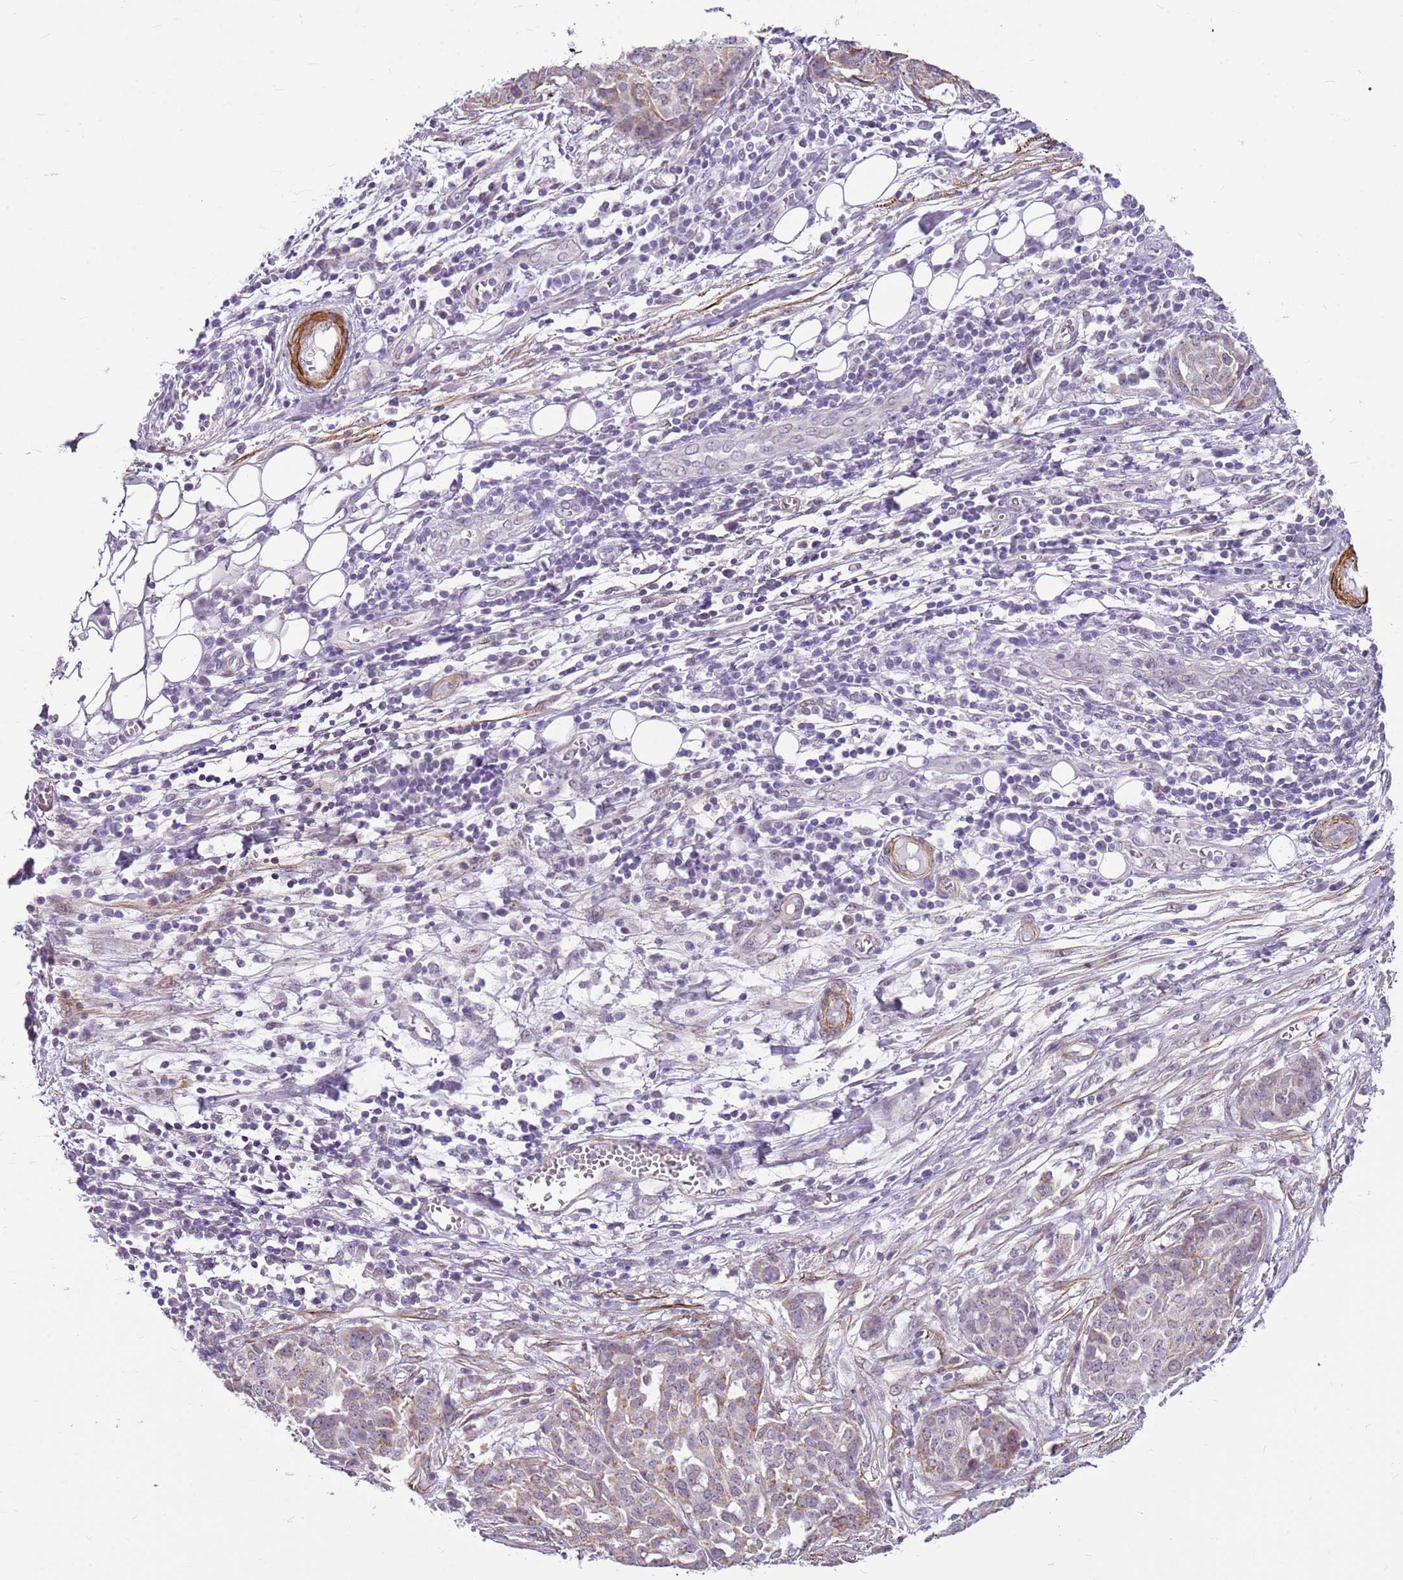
{"staining": {"intensity": "weak", "quantity": "<25%", "location": "cytoplasmic/membranous"}, "tissue": "ovarian cancer", "cell_type": "Tumor cells", "image_type": "cancer", "snomed": [{"axis": "morphology", "description": "Cystadenocarcinoma, serous, NOS"}, {"axis": "topography", "description": "Soft tissue"}, {"axis": "topography", "description": "Ovary"}], "caption": "Immunohistochemical staining of human ovarian cancer exhibits no significant expression in tumor cells. The staining was performed using DAB (3,3'-diaminobenzidine) to visualize the protein expression in brown, while the nuclei were stained in blue with hematoxylin (Magnification: 20x).", "gene": "SMIM4", "patient": {"sex": "female", "age": 57}}